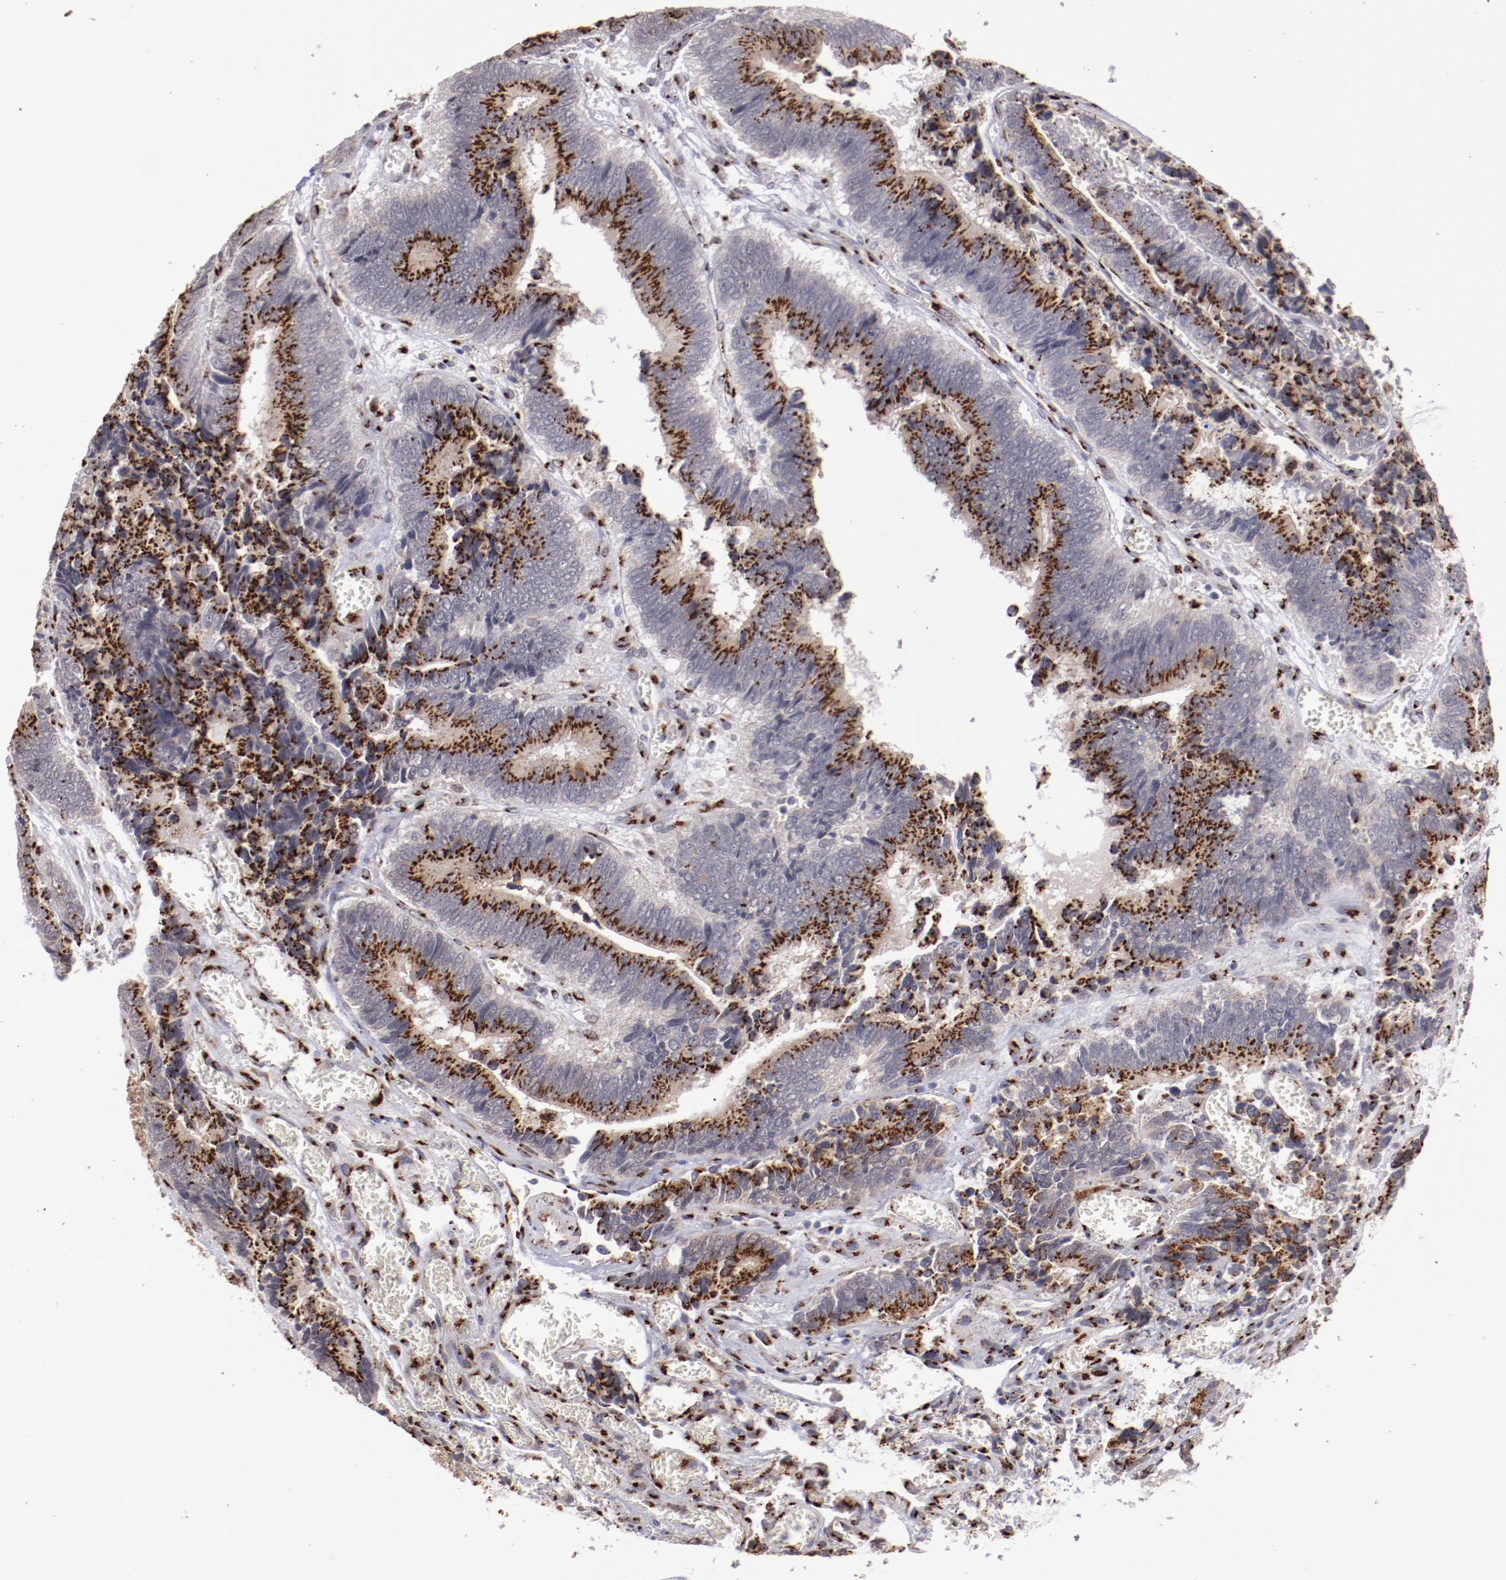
{"staining": {"intensity": "strong", "quantity": ">75%", "location": "cytoplasmic/membranous"}, "tissue": "colorectal cancer", "cell_type": "Tumor cells", "image_type": "cancer", "snomed": [{"axis": "morphology", "description": "Adenocarcinoma, NOS"}, {"axis": "topography", "description": "Colon"}], "caption": "Colorectal adenocarcinoma stained with DAB (3,3'-diaminobenzidine) immunohistochemistry displays high levels of strong cytoplasmic/membranous positivity in approximately >75% of tumor cells.", "gene": "GOLIM4", "patient": {"sex": "male", "age": 72}}